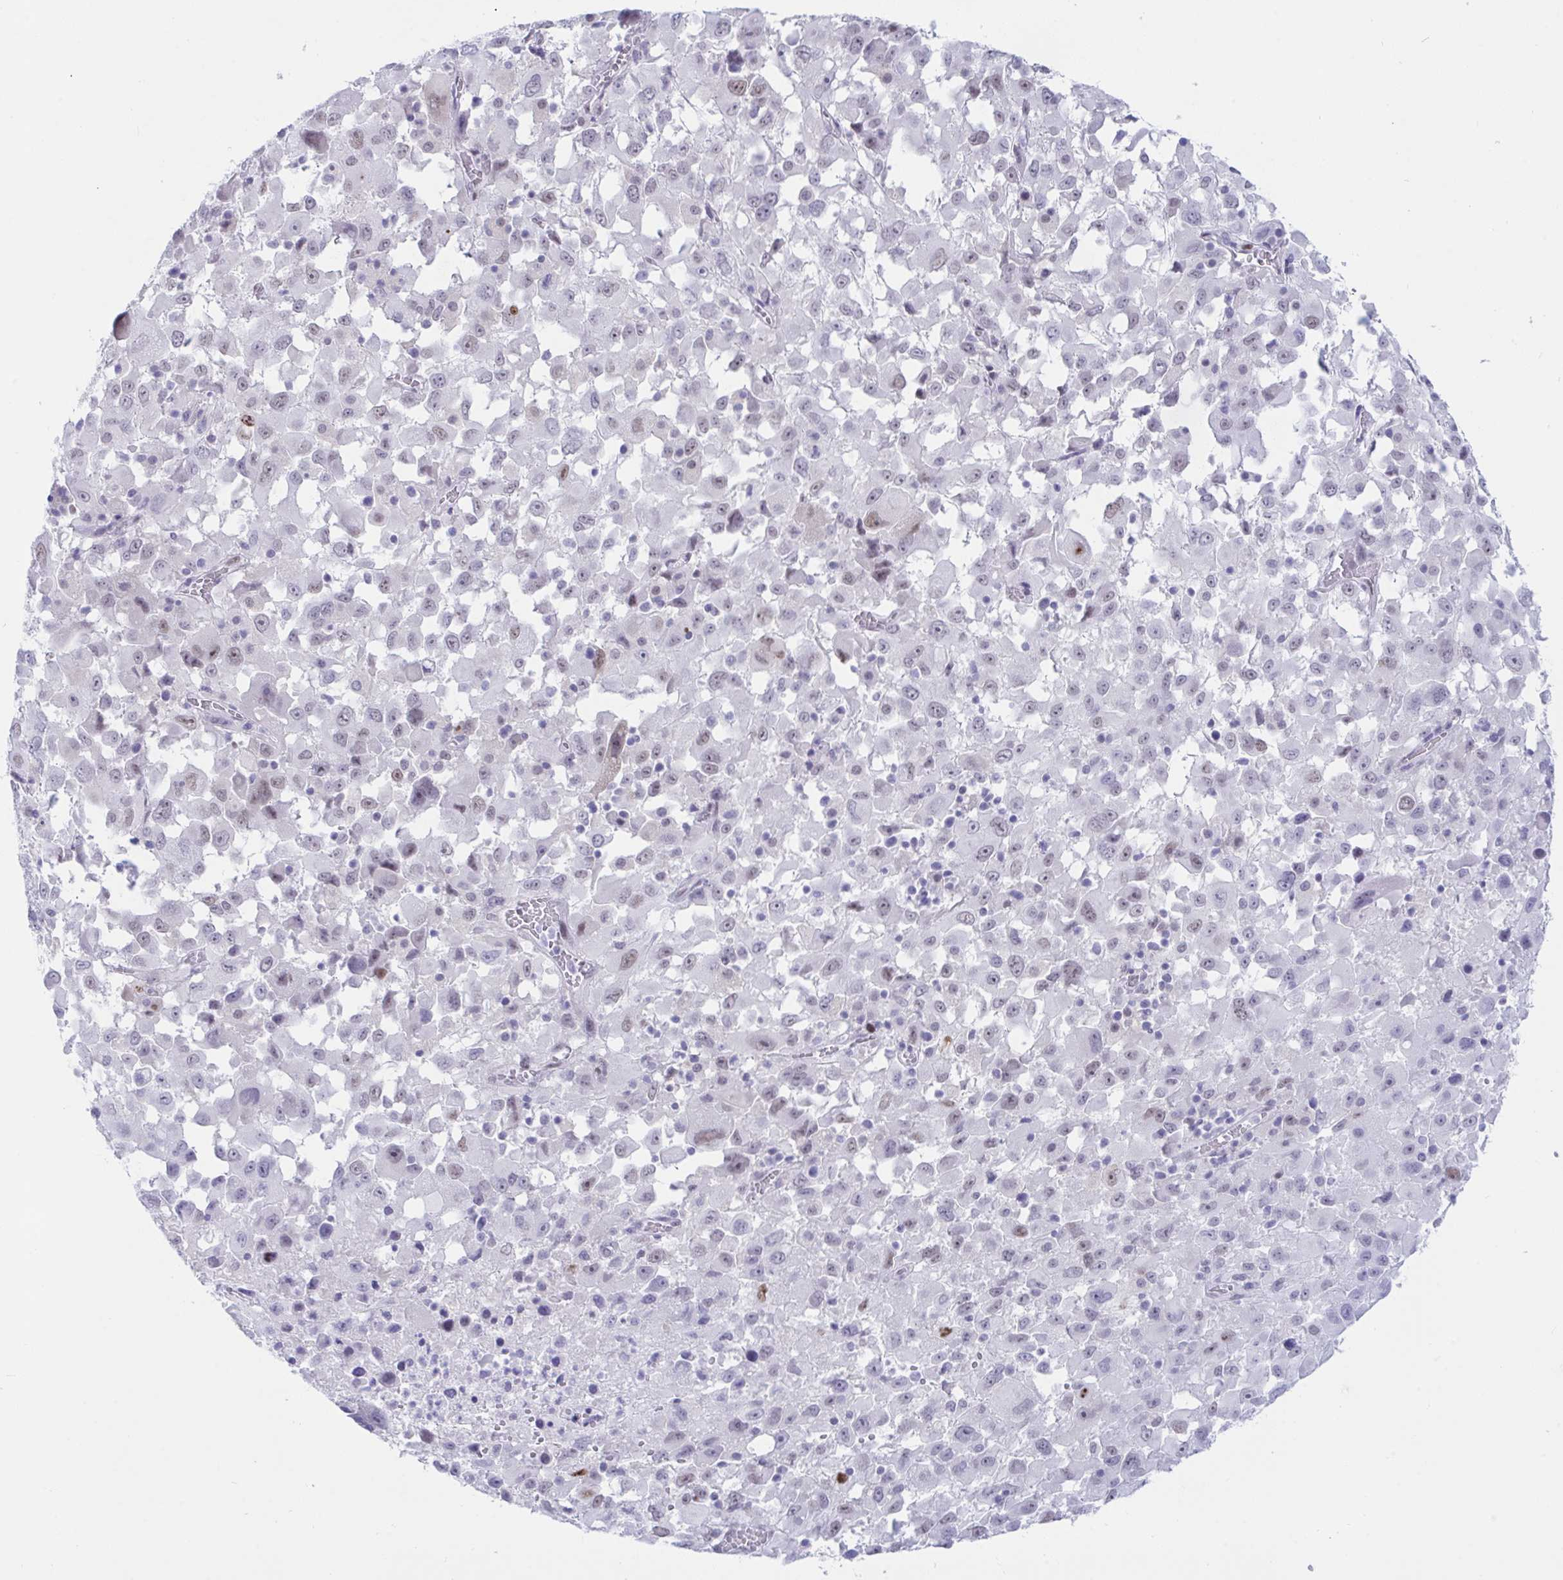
{"staining": {"intensity": "moderate", "quantity": "<25%", "location": "nuclear"}, "tissue": "melanoma", "cell_type": "Tumor cells", "image_type": "cancer", "snomed": [{"axis": "morphology", "description": "Malignant melanoma, Metastatic site"}, {"axis": "topography", "description": "Soft tissue"}], "caption": "Human melanoma stained with a brown dye shows moderate nuclear positive staining in about <25% of tumor cells.", "gene": "IKZF2", "patient": {"sex": "male", "age": 50}}